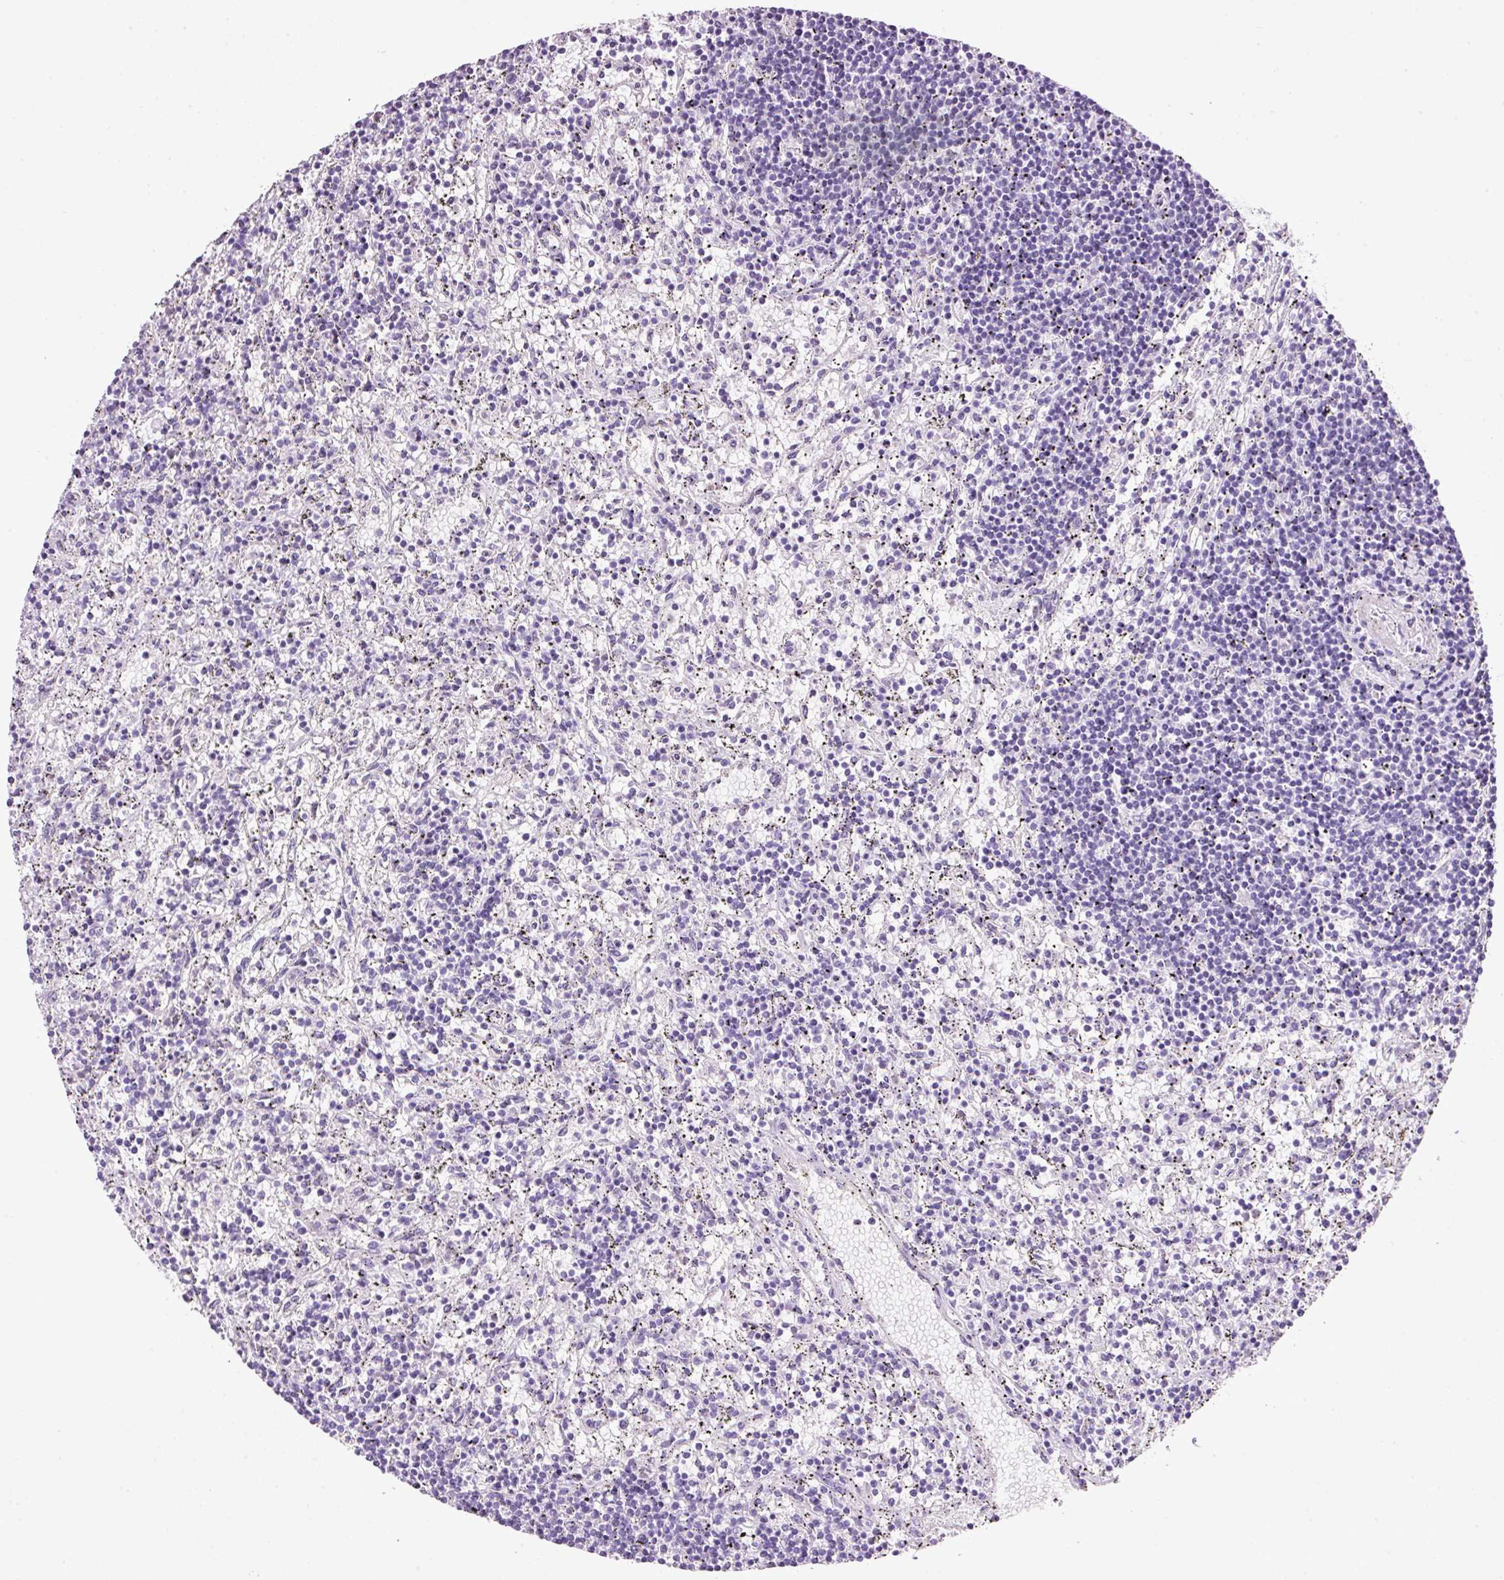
{"staining": {"intensity": "negative", "quantity": "none", "location": "none"}, "tissue": "lymphoma", "cell_type": "Tumor cells", "image_type": "cancer", "snomed": [{"axis": "morphology", "description": "Malignant lymphoma, non-Hodgkin's type, Low grade"}, {"axis": "topography", "description": "Spleen"}], "caption": "This is an immunohistochemistry (IHC) micrograph of lymphoma. There is no staining in tumor cells.", "gene": "BSND", "patient": {"sex": "male", "age": 76}}